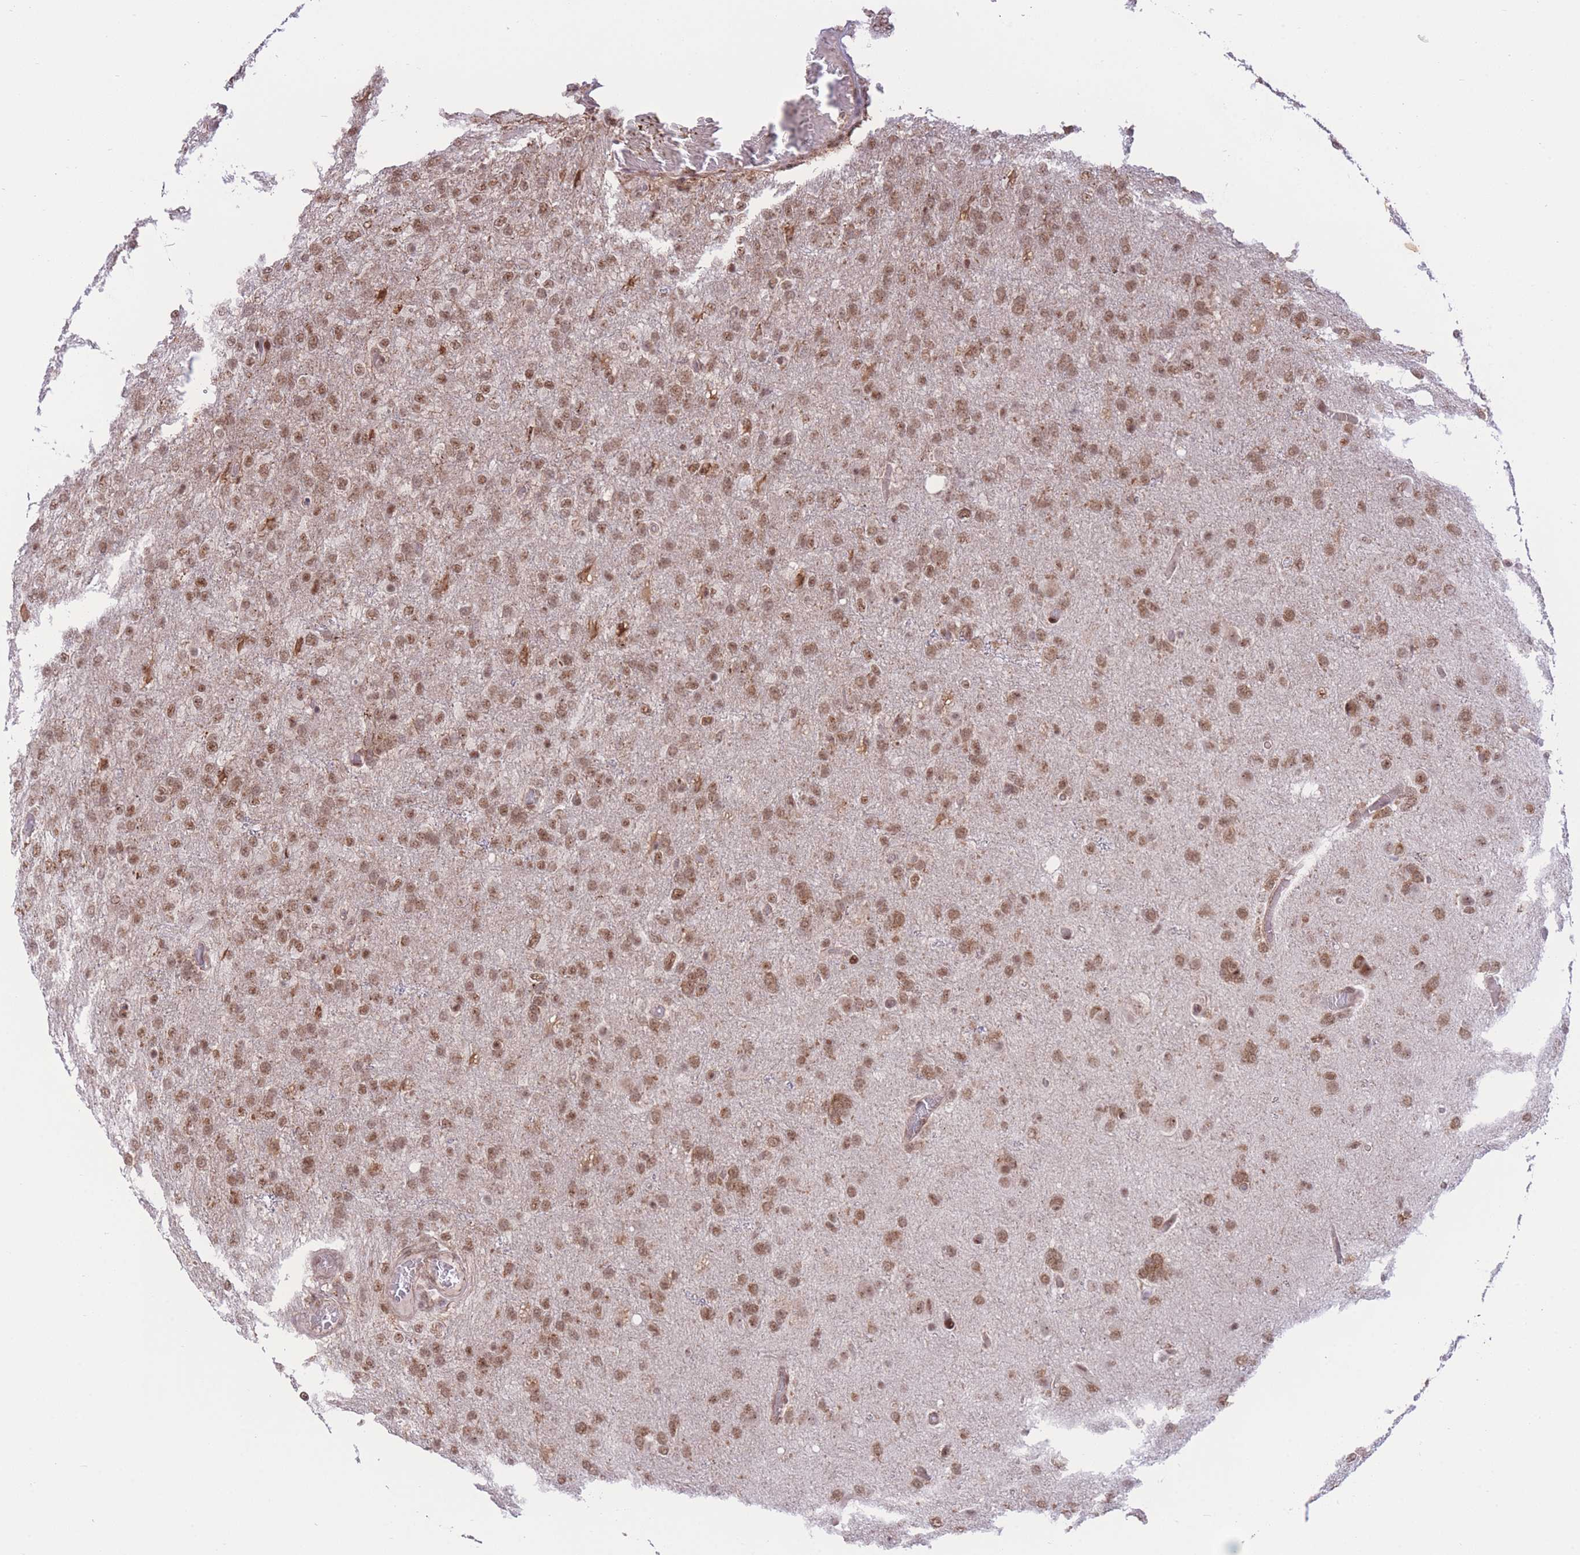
{"staining": {"intensity": "moderate", "quantity": ">75%", "location": "nuclear"}, "tissue": "glioma", "cell_type": "Tumor cells", "image_type": "cancer", "snomed": [{"axis": "morphology", "description": "Glioma, malignant, High grade"}, {"axis": "topography", "description": "Brain"}], "caption": "Immunohistochemistry (DAB) staining of malignant glioma (high-grade) displays moderate nuclear protein expression in approximately >75% of tumor cells. (DAB (3,3'-diaminobenzidine) IHC with brightfield microscopy, high magnification).", "gene": "PCIF1", "patient": {"sex": "female", "age": 74}}